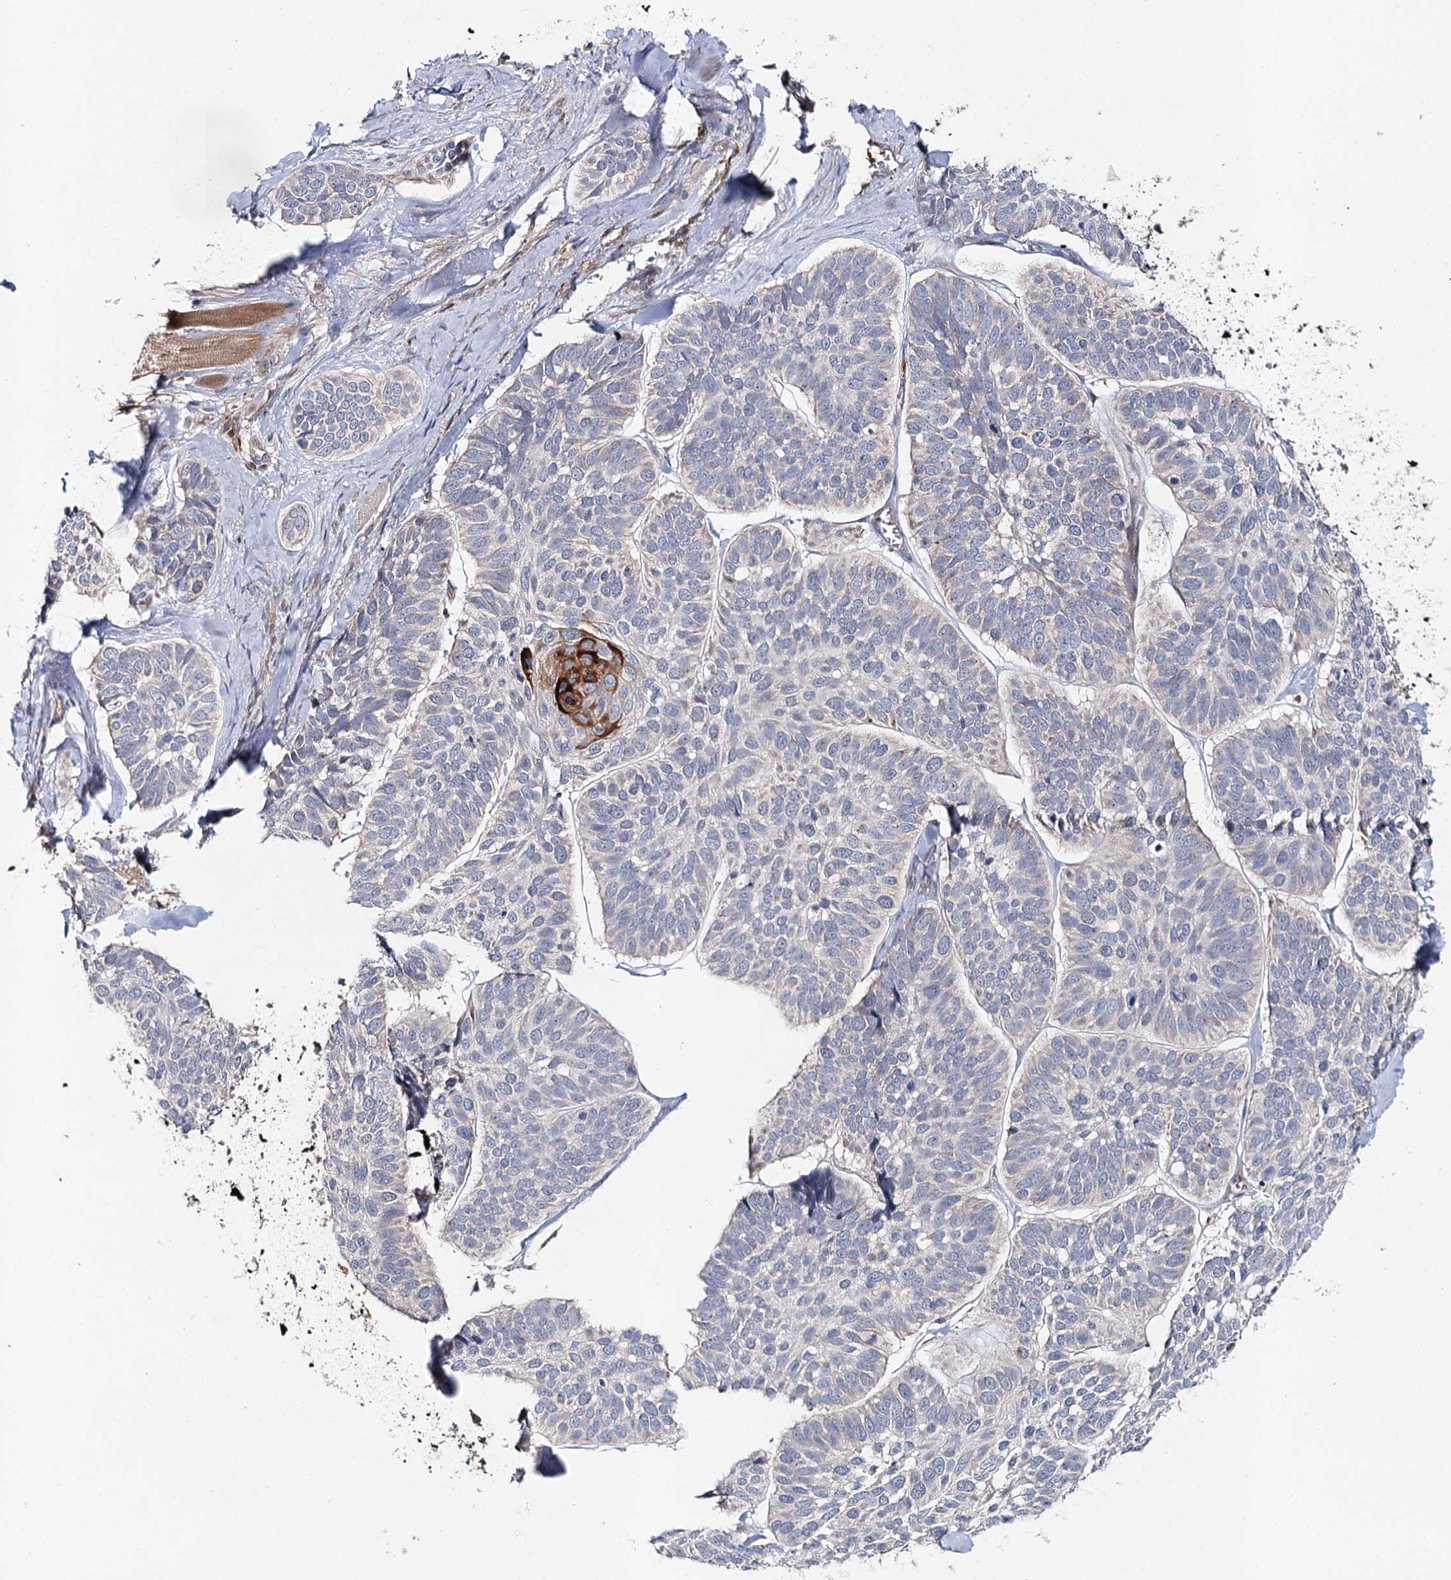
{"staining": {"intensity": "moderate", "quantity": "<25%", "location": "cytoplasmic/membranous"}, "tissue": "skin cancer", "cell_type": "Tumor cells", "image_type": "cancer", "snomed": [{"axis": "morphology", "description": "Basal cell carcinoma"}, {"axis": "topography", "description": "Skin"}], "caption": "Immunohistochemistry (IHC) (DAB (3,3'-diaminobenzidine)) staining of human skin basal cell carcinoma displays moderate cytoplasmic/membranous protein expression in about <25% of tumor cells. The staining was performed using DAB, with brown indicating positive protein expression. Nuclei are stained blue with hematoxylin.", "gene": "SLC41A2", "patient": {"sex": "male", "age": 62}}